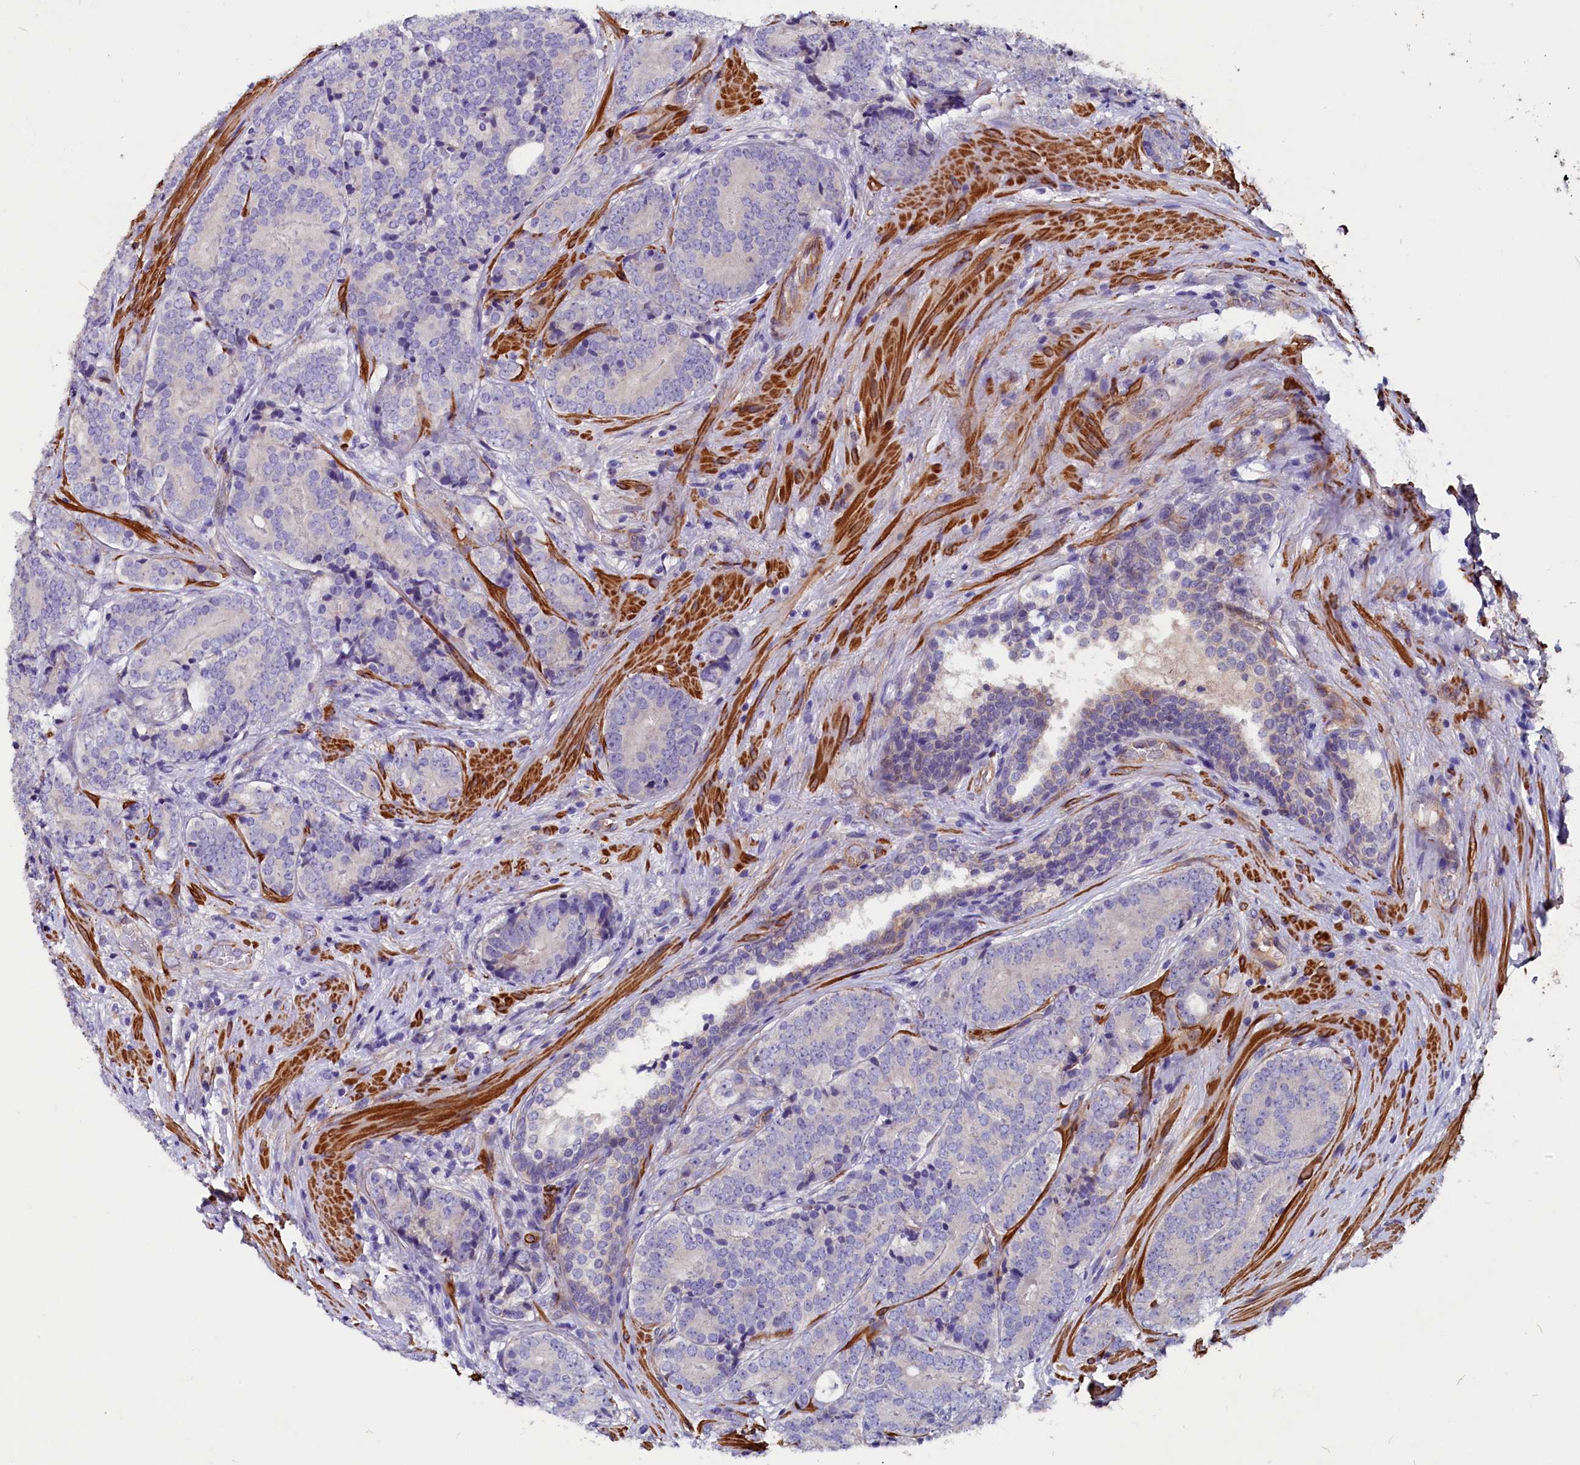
{"staining": {"intensity": "negative", "quantity": "none", "location": "none"}, "tissue": "prostate cancer", "cell_type": "Tumor cells", "image_type": "cancer", "snomed": [{"axis": "morphology", "description": "Adenocarcinoma, High grade"}, {"axis": "topography", "description": "Prostate"}], "caption": "IHC micrograph of prostate cancer stained for a protein (brown), which reveals no expression in tumor cells.", "gene": "ZNF749", "patient": {"sex": "male", "age": 56}}